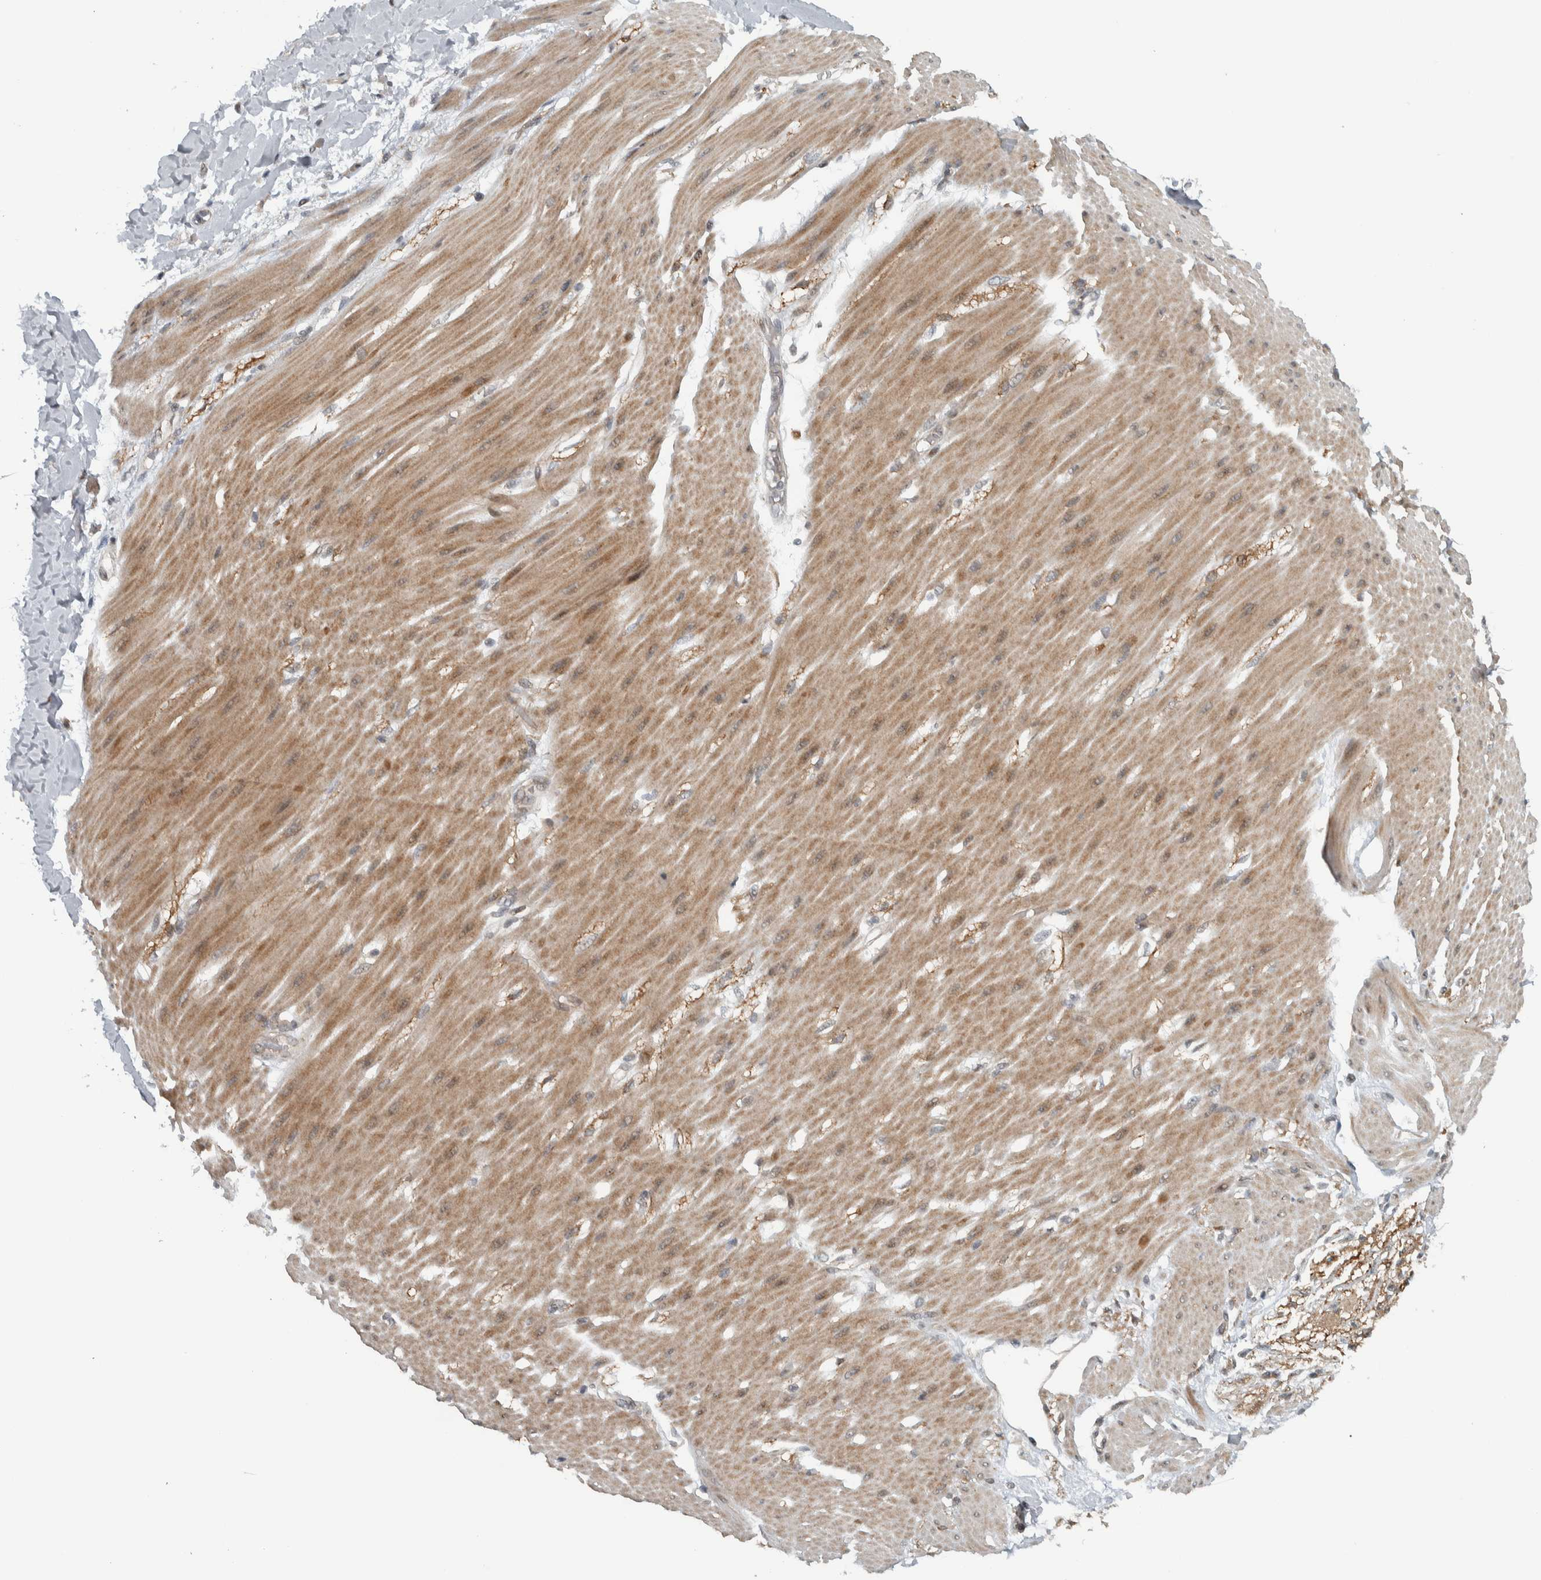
{"staining": {"intensity": "moderate", "quantity": "25%-75%", "location": "cytoplasmic/membranous"}, "tissue": "adipose tissue", "cell_type": "Adipocytes", "image_type": "normal", "snomed": [{"axis": "morphology", "description": "Normal tissue, NOS"}, {"axis": "morphology", "description": "Adenocarcinoma, NOS"}, {"axis": "topography", "description": "Duodenum"}, {"axis": "topography", "description": "Peripheral nerve tissue"}], "caption": "Adipocytes exhibit moderate cytoplasmic/membranous expression in about 25%-75% of cells in benign adipose tissue. (Stains: DAB in brown, nuclei in blue, Microscopy: brightfield microscopy at high magnification).", "gene": "NAPG", "patient": {"sex": "female", "age": 60}}